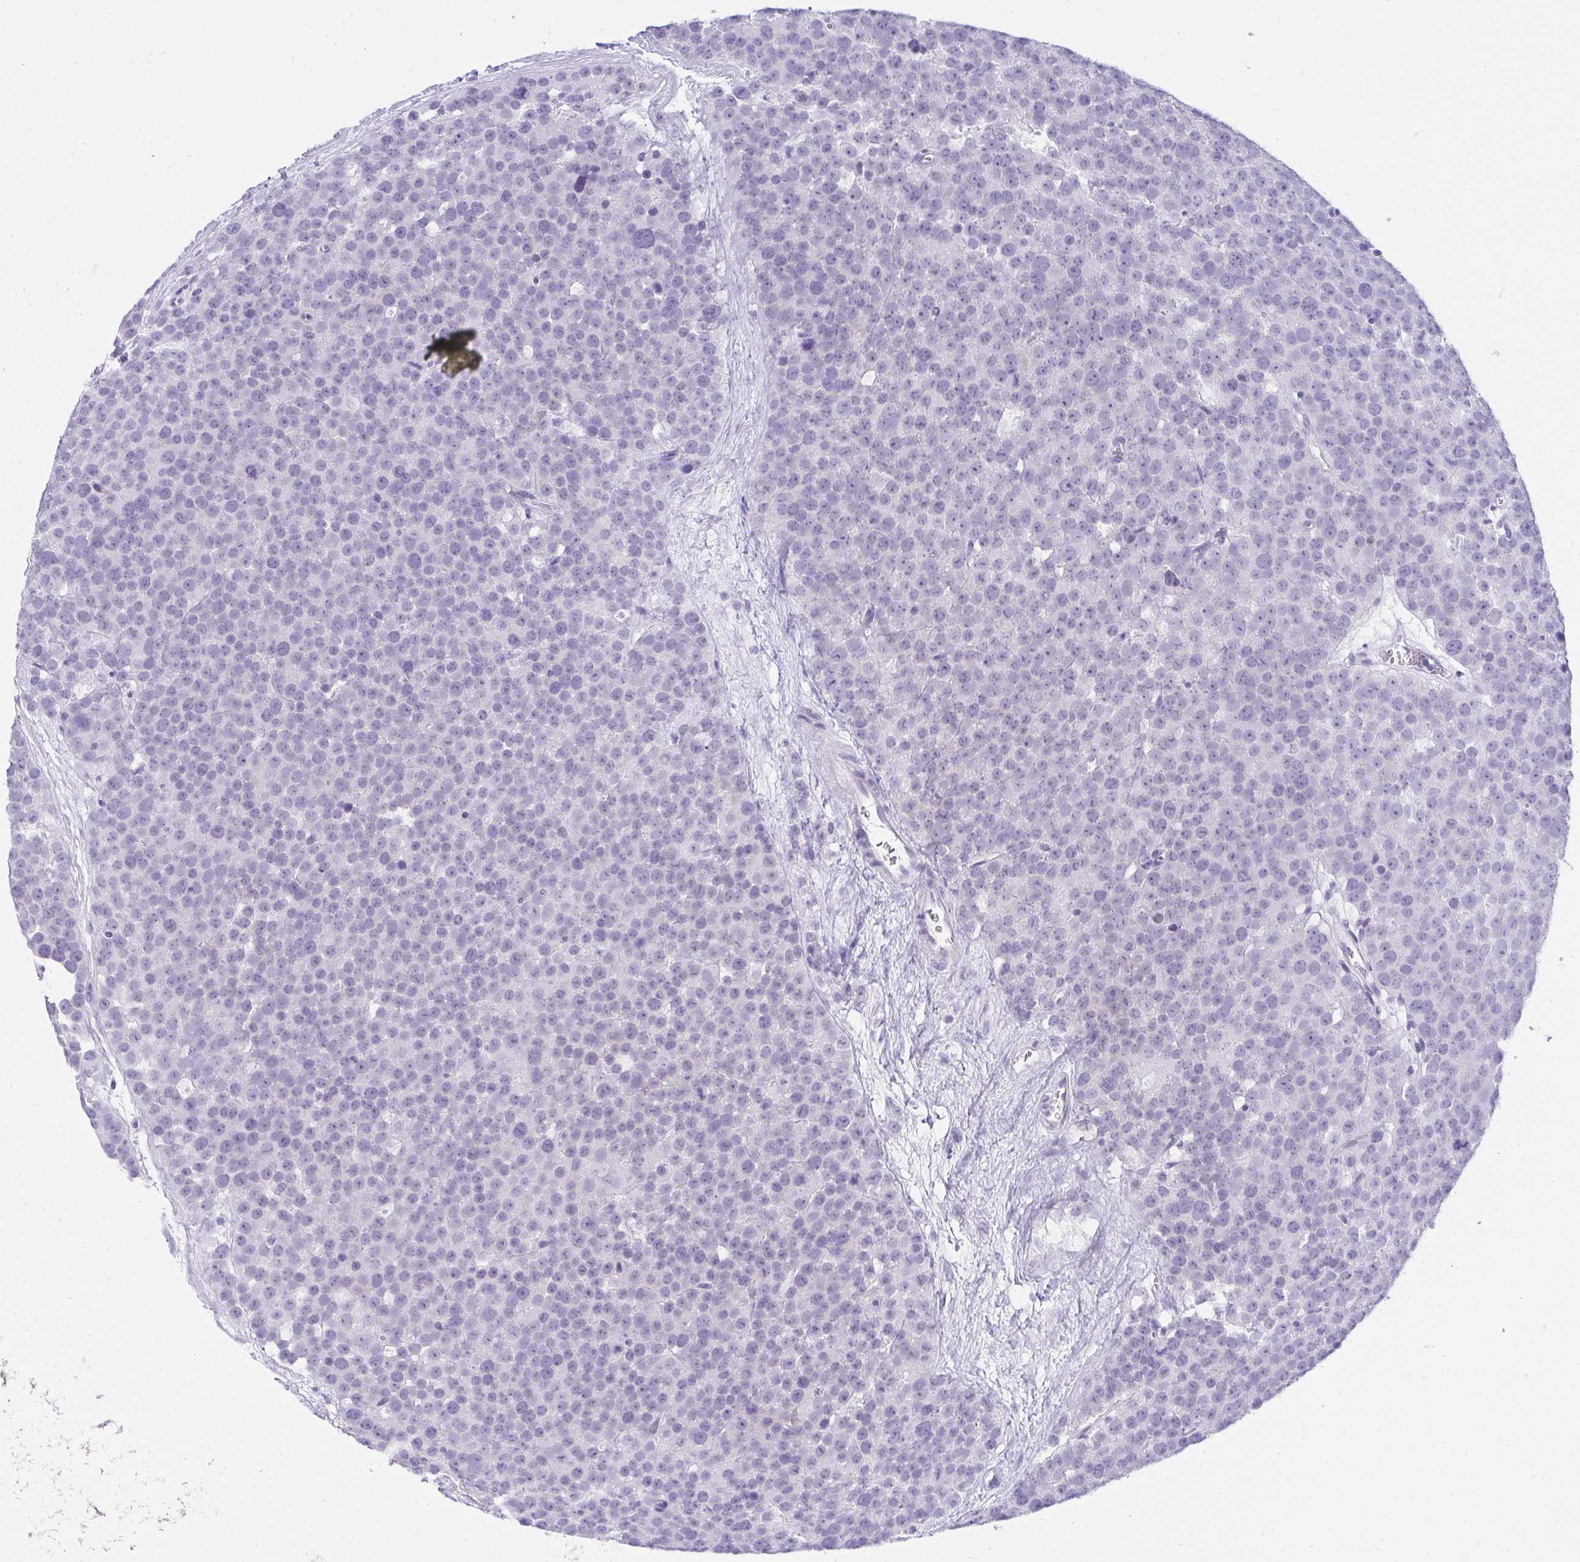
{"staining": {"intensity": "negative", "quantity": "none", "location": "none"}, "tissue": "testis cancer", "cell_type": "Tumor cells", "image_type": "cancer", "snomed": [{"axis": "morphology", "description": "Seminoma, NOS"}, {"axis": "topography", "description": "Testis"}], "caption": "High magnification brightfield microscopy of testis cancer (seminoma) stained with DAB (3,3'-diaminobenzidine) (brown) and counterstained with hematoxylin (blue): tumor cells show no significant staining.", "gene": "RNF183", "patient": {"sex": "male", "age": 71}}